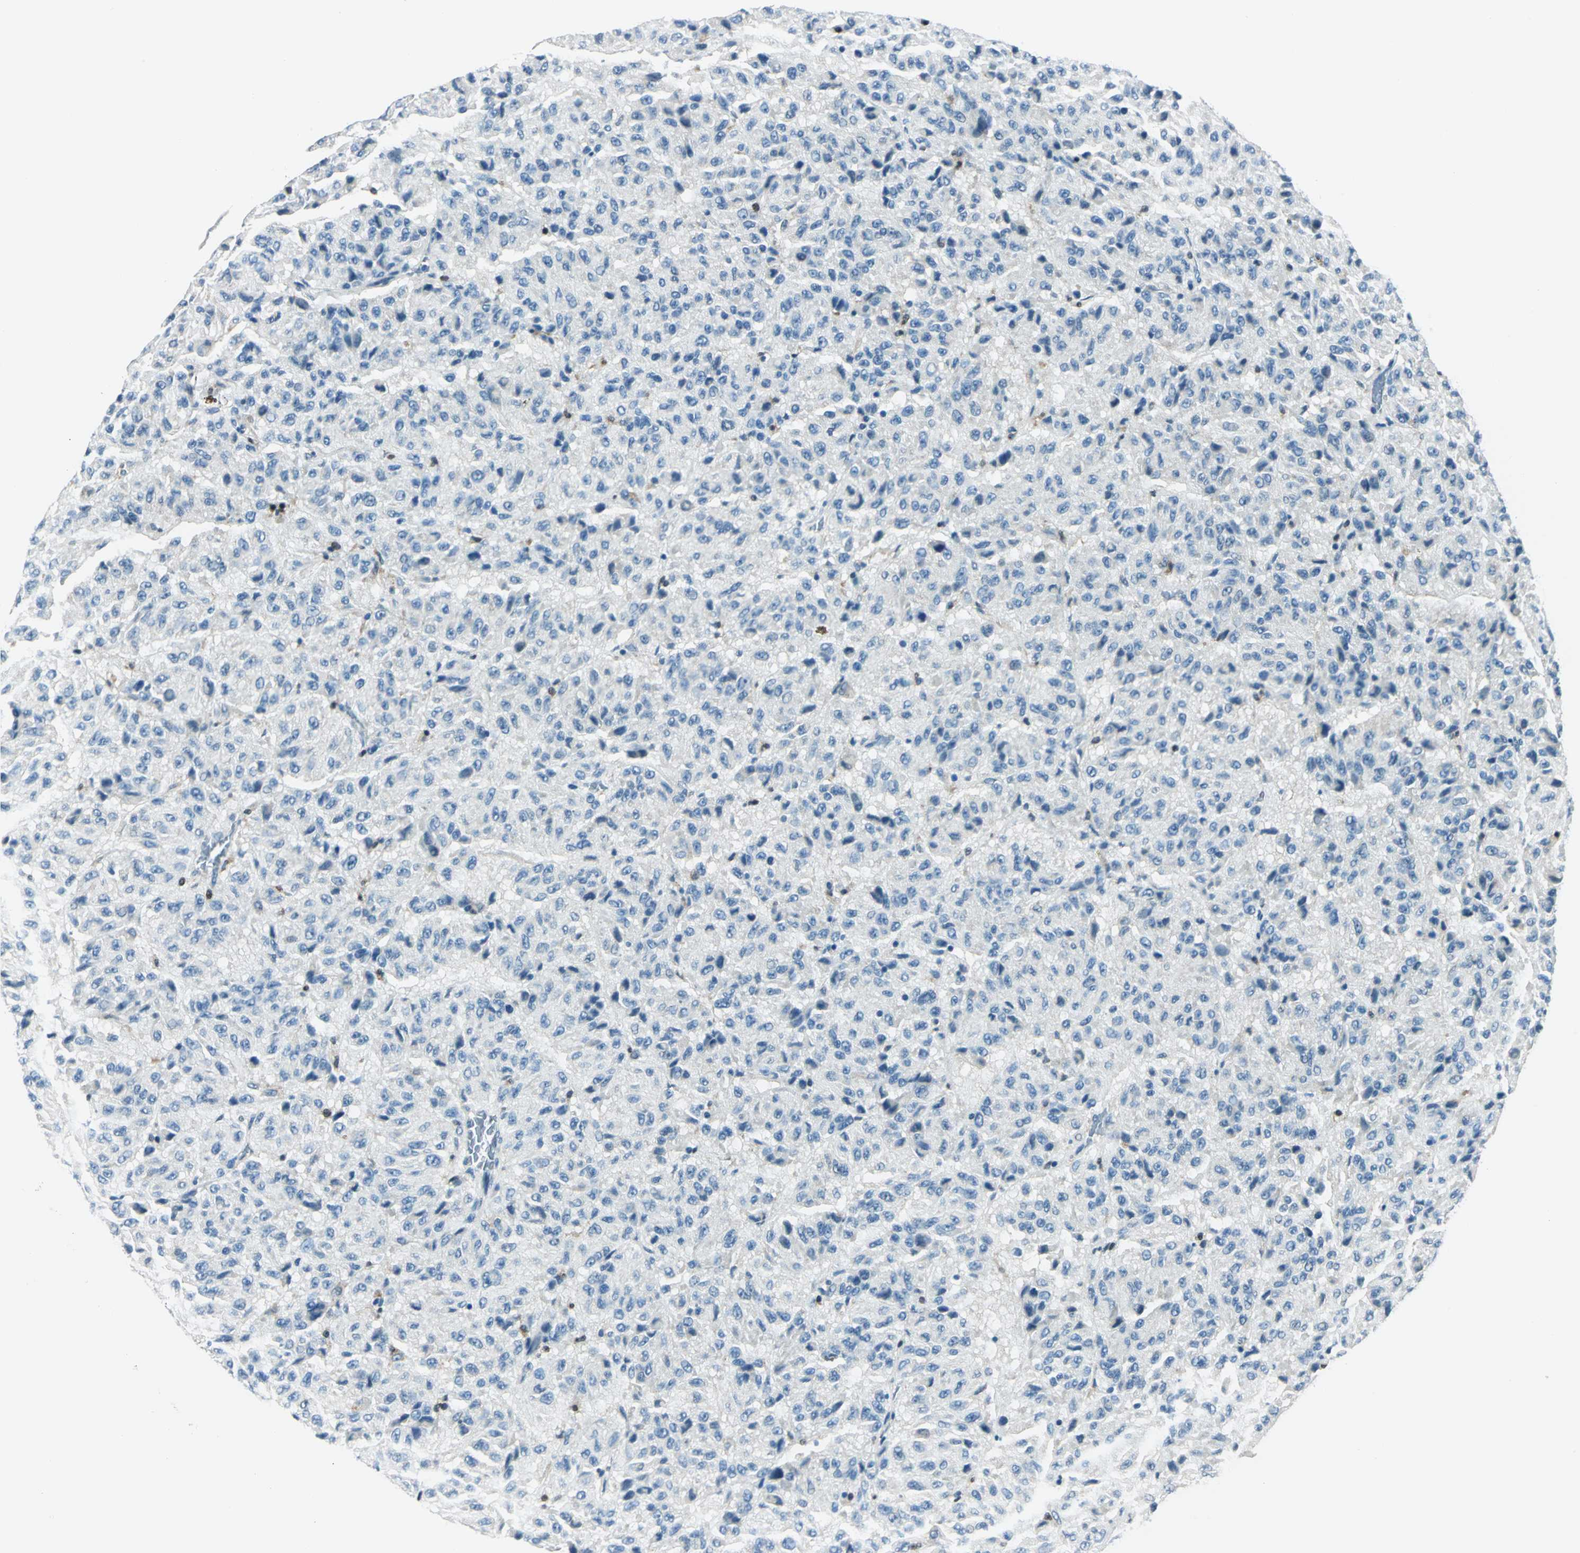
{"staining": {"intensity": "negative", "quantity": "none", "location": "none"}, "tissue": "melanoma", "cell_type": "Tumor cells", "image_type": "cancer", "snomed": [{"axis": "morphology", "description": "Malignant melanoma, Metastatic site"}, {"axis": "topography", "description": "Lung"}], "caption": "Immunohistochemical staining of human melanoma reveals no significant expression in tumor cells. (Stains: DAB (3,3'-diaminobenzidine) immunohistochemistry (IHC) with hematoxylin counter stain, Microscopy: brightfield microscopy at high magnification).", "gene": "AKR1A1", "patient": {"sex": "male", "age": 64}}